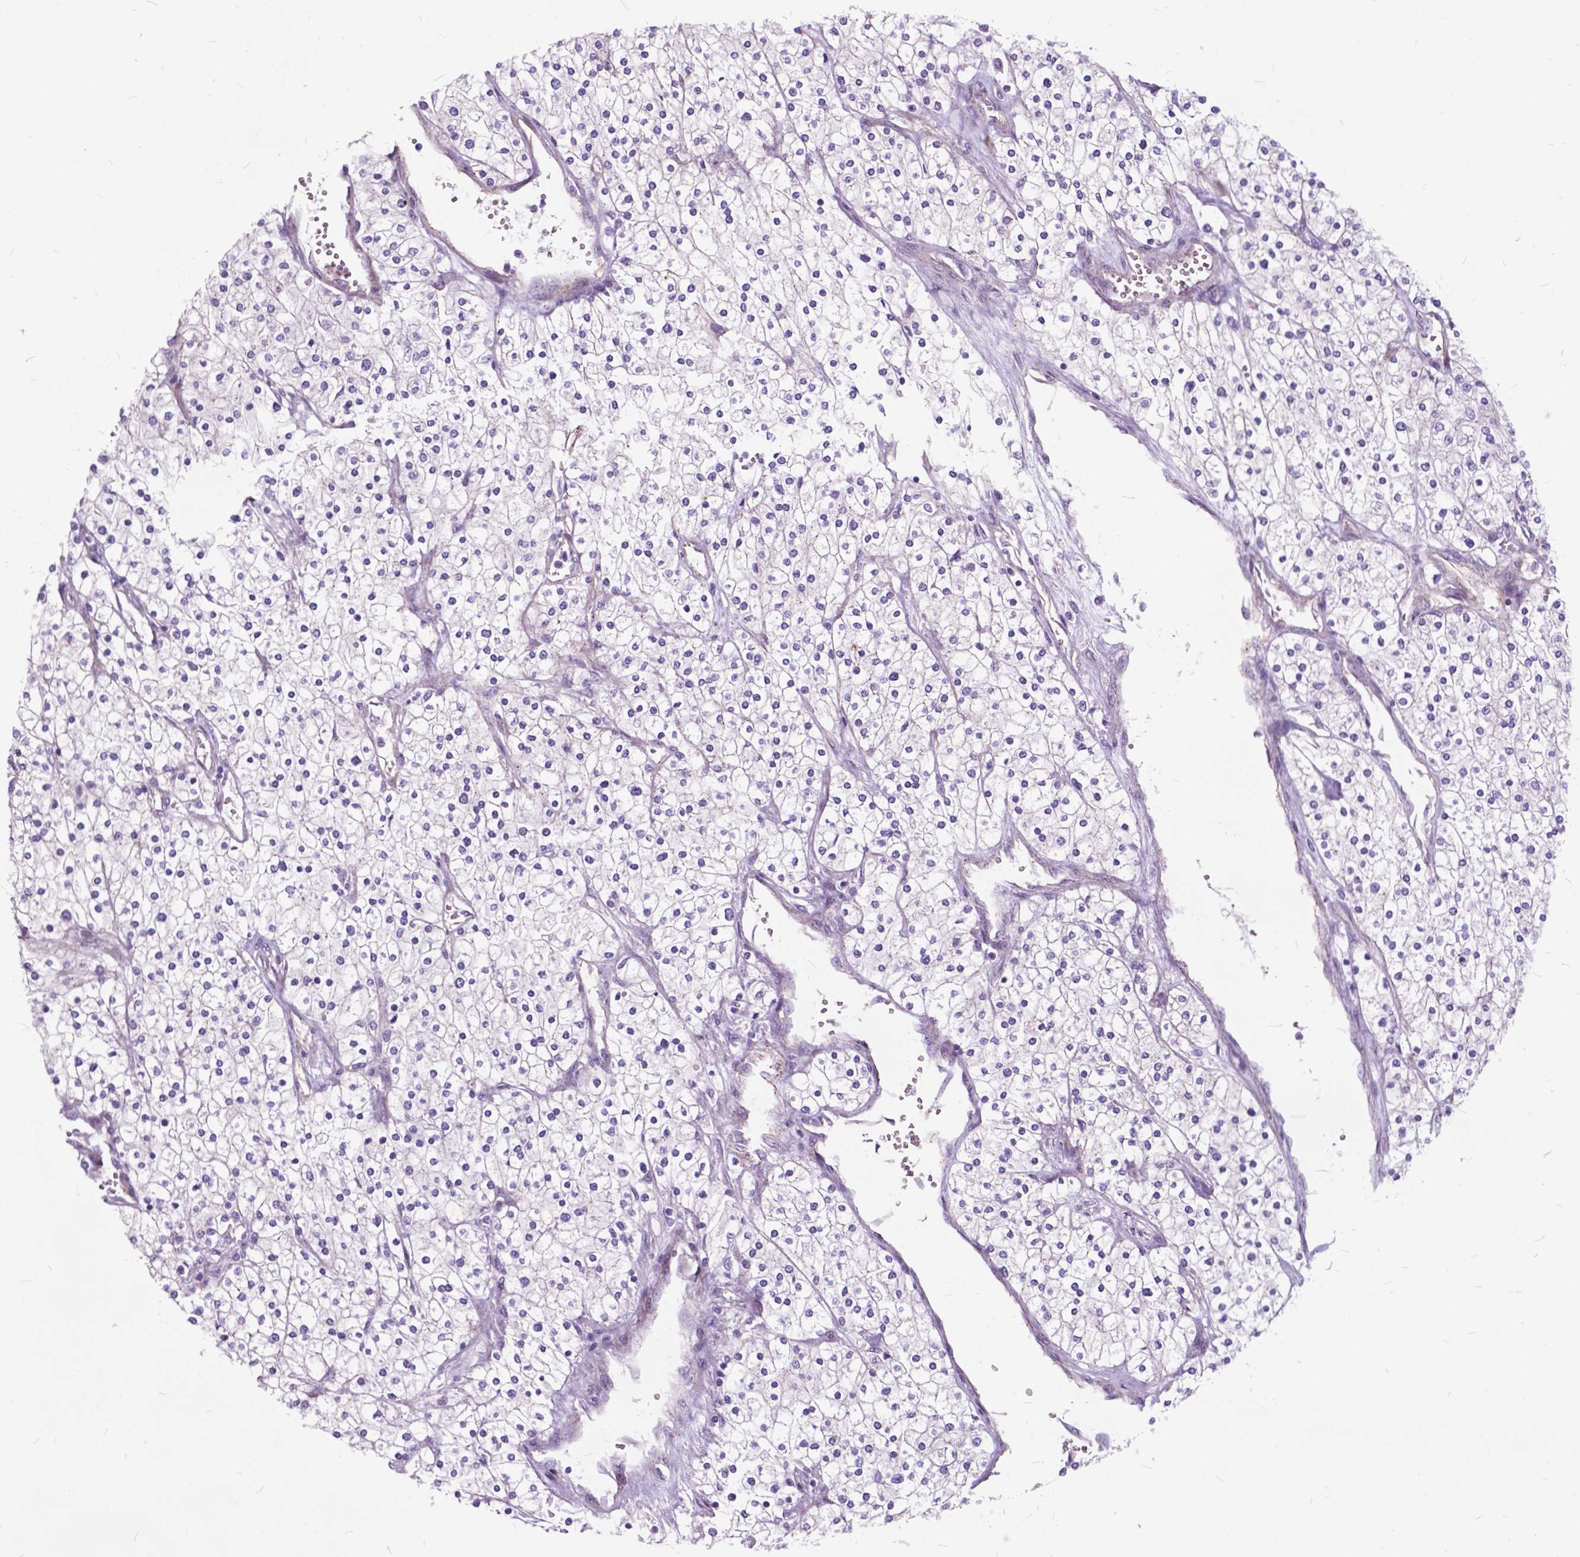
{"staining": {"intensity": "negative", "quantity": "none", "location": "none"}, "tissue": "renal cancer", "cell_type": "Tumor cells", "image_type": "cancer", "snomed": [{"axis": "morphology", "description": "Adenocarcinoma, NOS"}, {"axis": "topography", "description": "Kidney"}], "caption": "Renal adenocarcinoma was stained to show a protein in brown. There is no significant expression in tumor cells. (IHC, brightfield microscopy, high magnification).", "gene": "FLT4", "patient": {"sex": "male", "age": 80}}